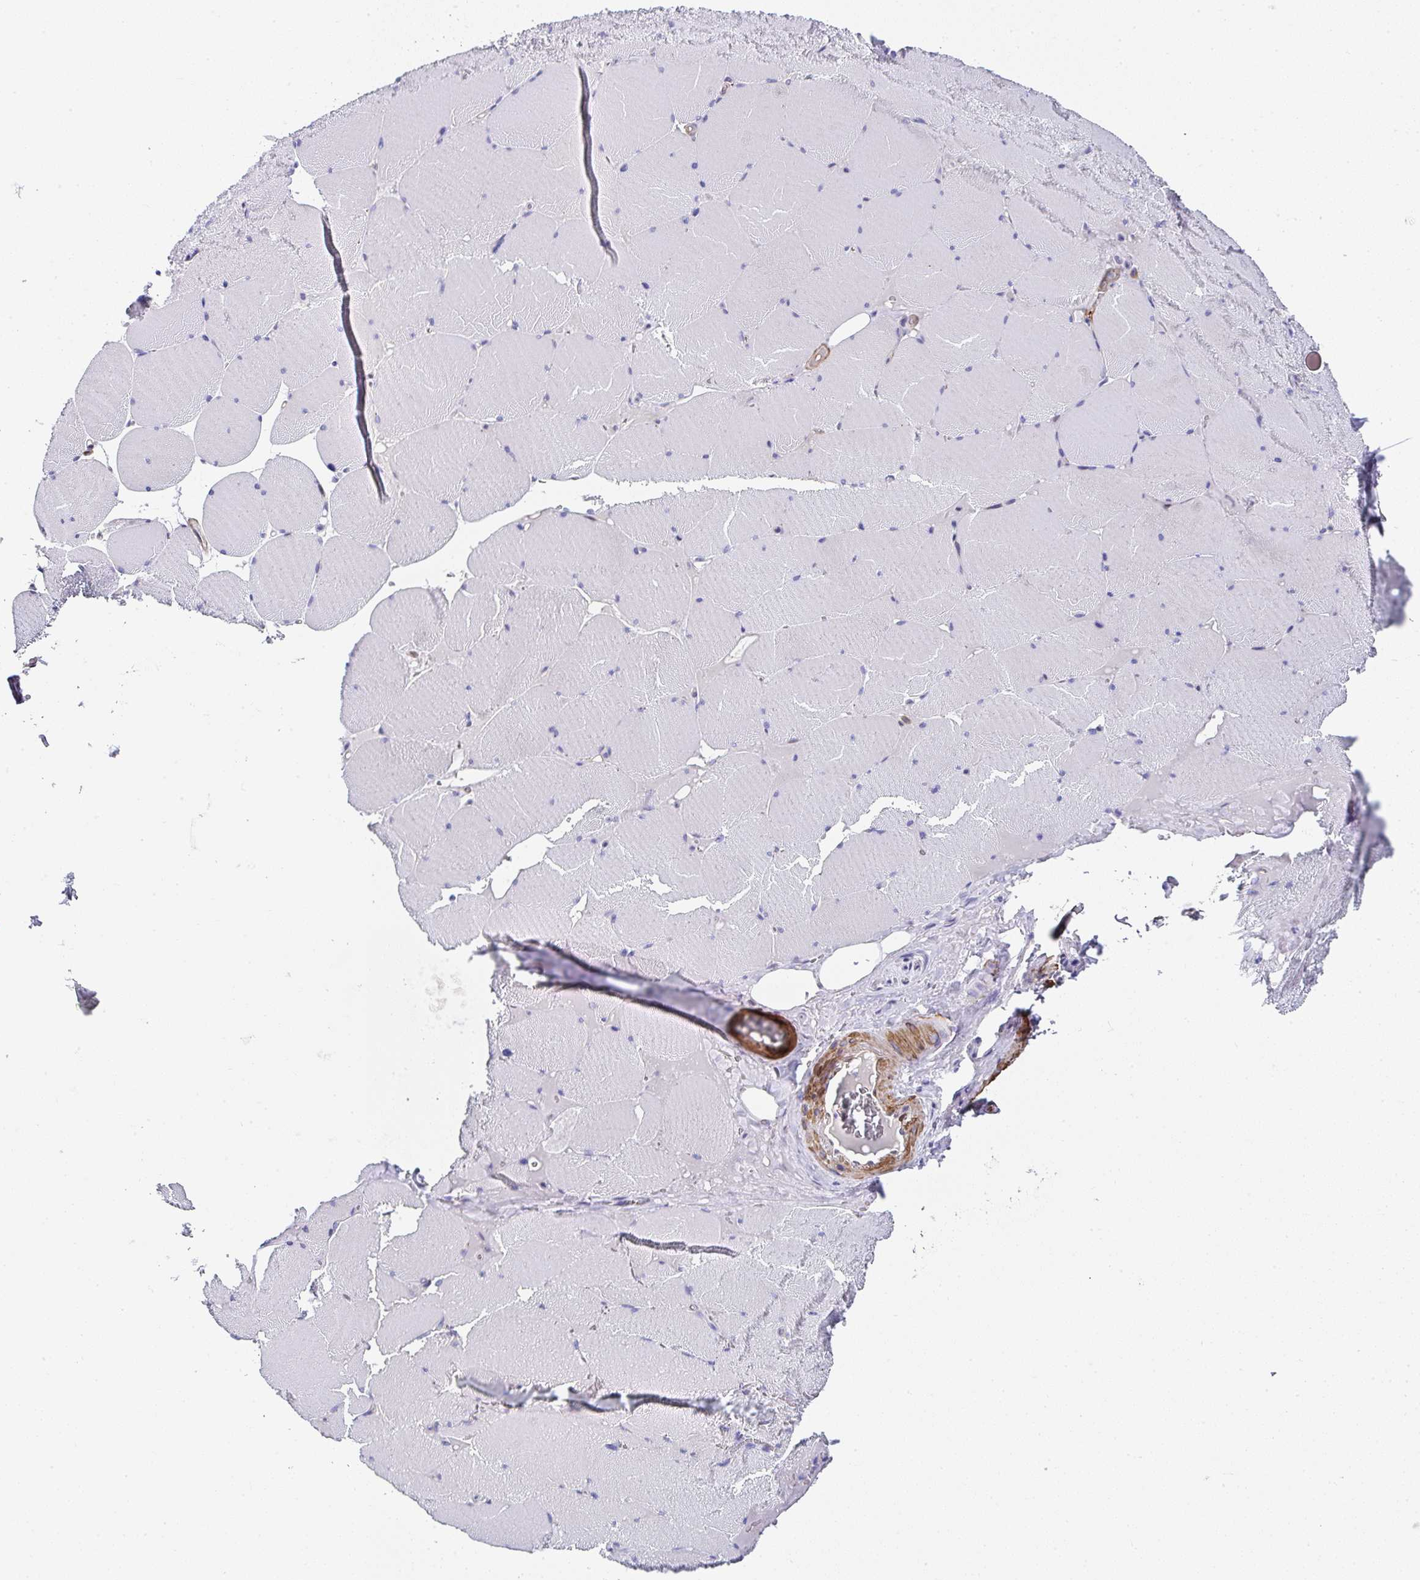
{"staining": {"intensity": "moderate", "quantity": "<25%", "location": "cytoplasmic/membranous"}, "tissue": "skeletal muscle", "cell_type": "Myocytes", "image_type": "normal", "snomed": [{"axis": "morphology", "description": "Normal tissue, NOS"}, {"axis": "topography", "description": "Skeletal muscle"}, {"axis": "topography", "description": "Head-Neck"}], "caption": "A high-resolution image shows immunohistochemistry (IHC) staining of normal skeletal muscle, which exhibits moderate cytoplasmic/membranous expression in about <25% of myocytes. Ihc stains the protein of interest in brown and the nuclei are stained blue.", "gene": "PPFIA4", "patient": {"sex": "male", "age": 66}}